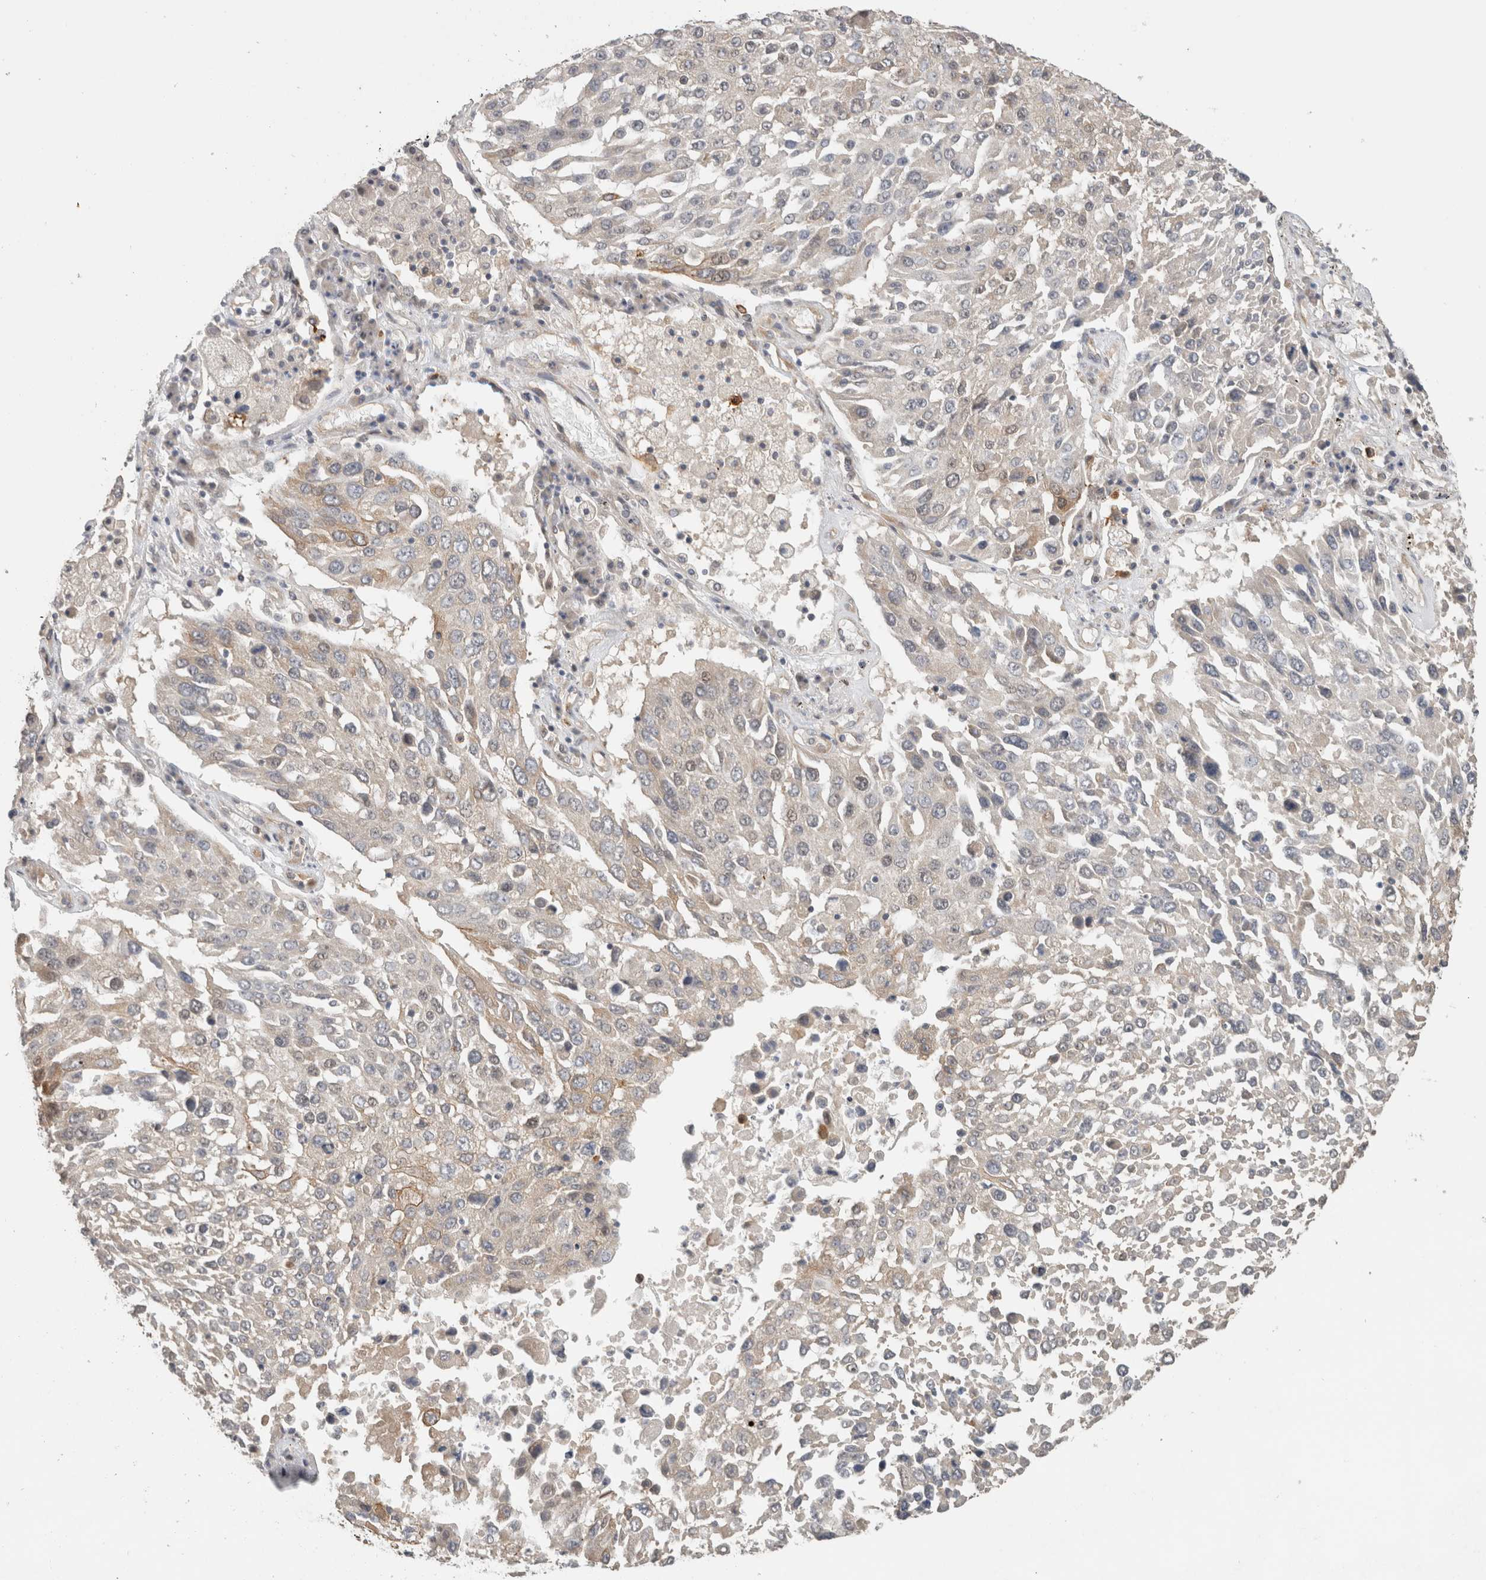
{"staining": {"intensity": "weak", "quantity": "<25%", "location": "cytoplasmic/membranous"}, "tissue": "lung cancer", "cell_type": "Tumor cells", "image_type": "cancer", "snomed": [{"axis": "morphology", "description": "Squamous cell carcinoma, NOS"}, {"axis": "topography", "description": "Lung"}], "caption": "DAB (3,3'-diaminobenzidine) immunohistochemical staining of lung cancer displays no significant positivity in tumor cells.", "gene": "PUM1", "patient": {"sex": "male", "age": 65}}